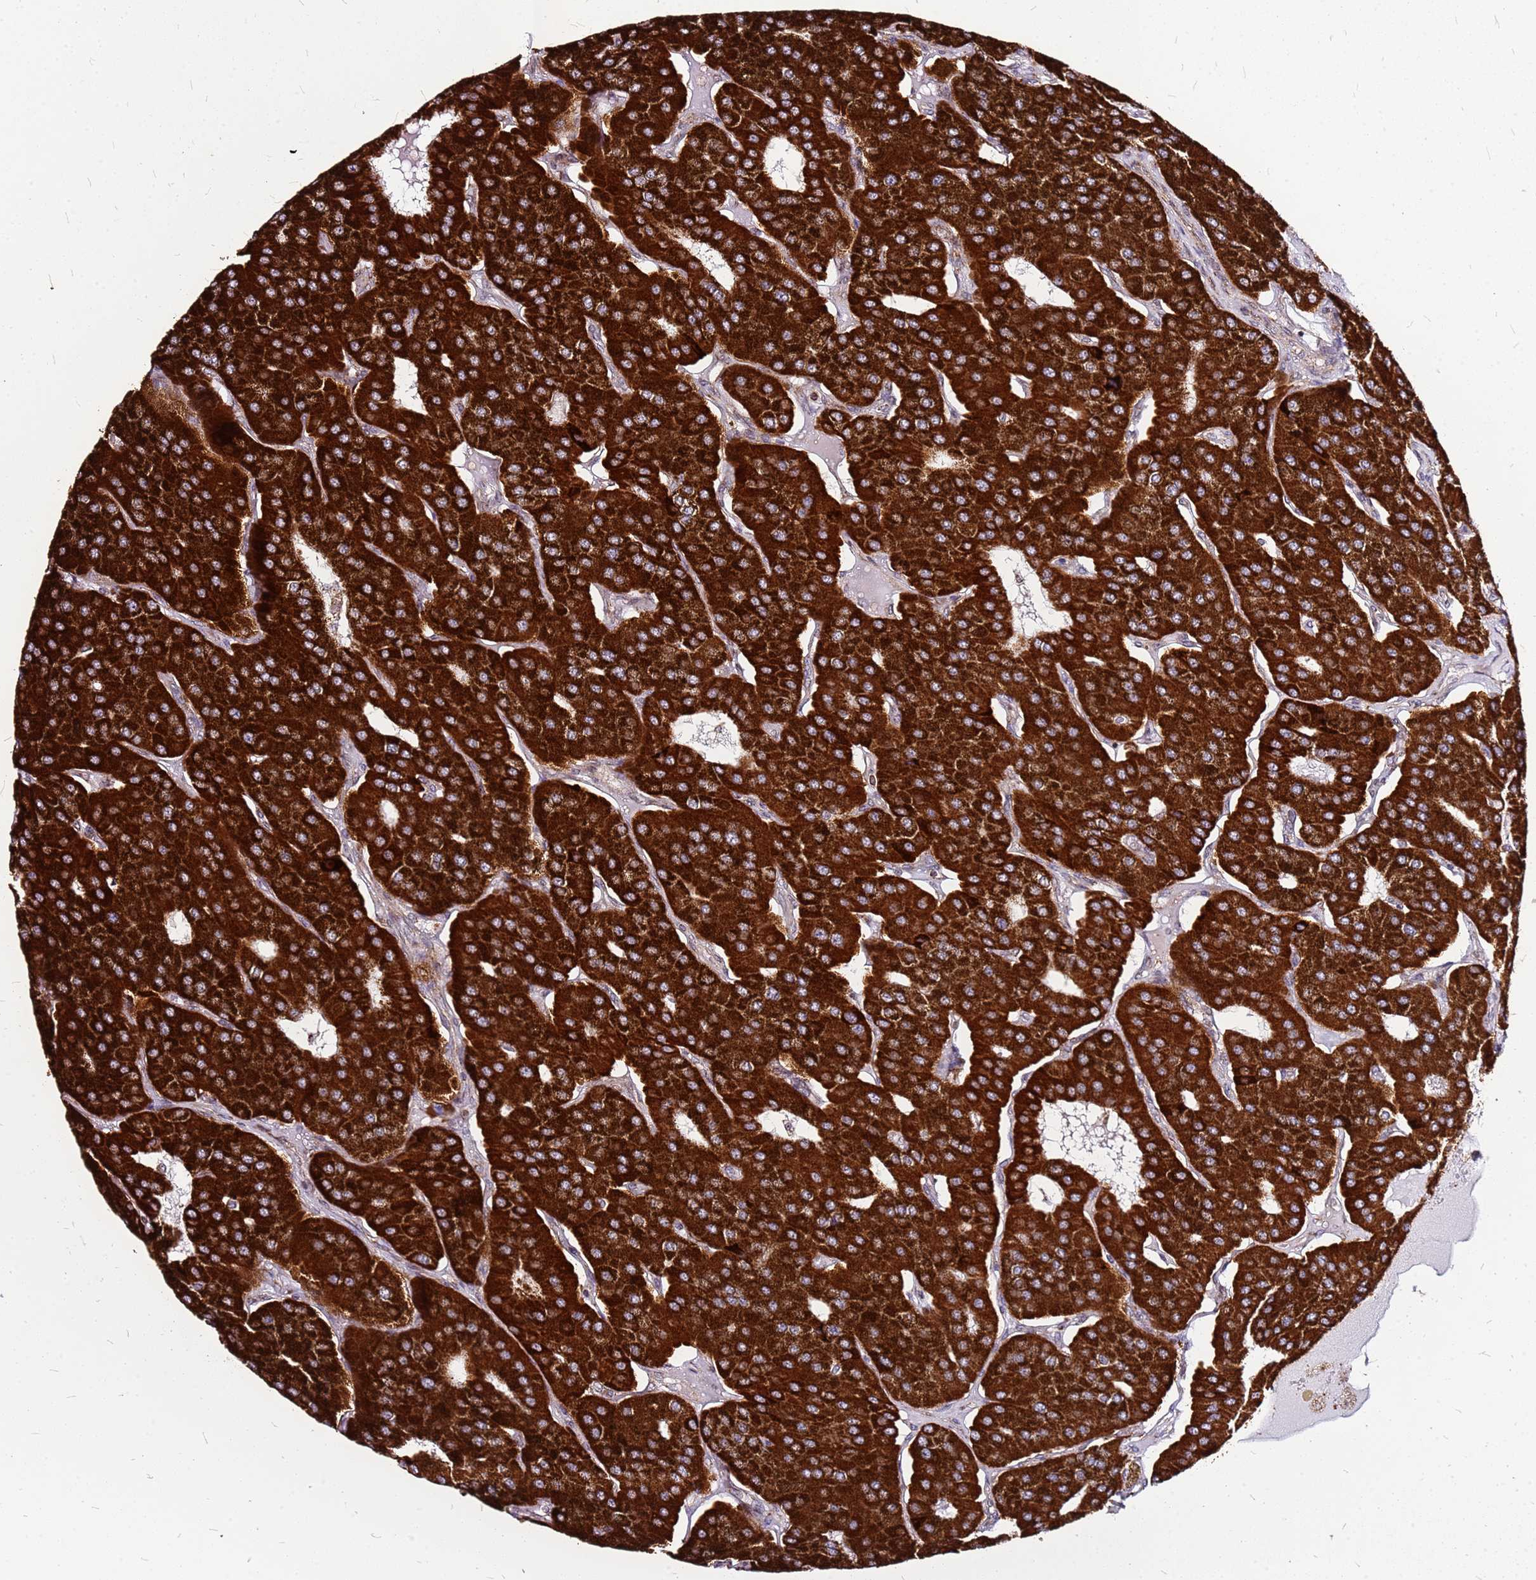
{"staining": {"intensity": "strong", "quantity": ">75%", "location": "cytoplasmic/membranous"}, "tissue": "parathyroid gland", "cell_type": "Glandular cells", "image_type": "normal", "snomed": [{"axis": "morphology", "description": "Normal tissue, NOS"}, {"axis": "morphology", "description": "Adenoma, NOS"}, {"axis": "topography", "description": "Parathyroid gland"}], "caption": "Parathyroid gland was stained to show a protein in brown. There is high levels of strong cytoplasmic/membranous positivity in about >75% of glandular cells.", "gene": "OR51T1", "patient": {"sex": "female", "age": 86}}